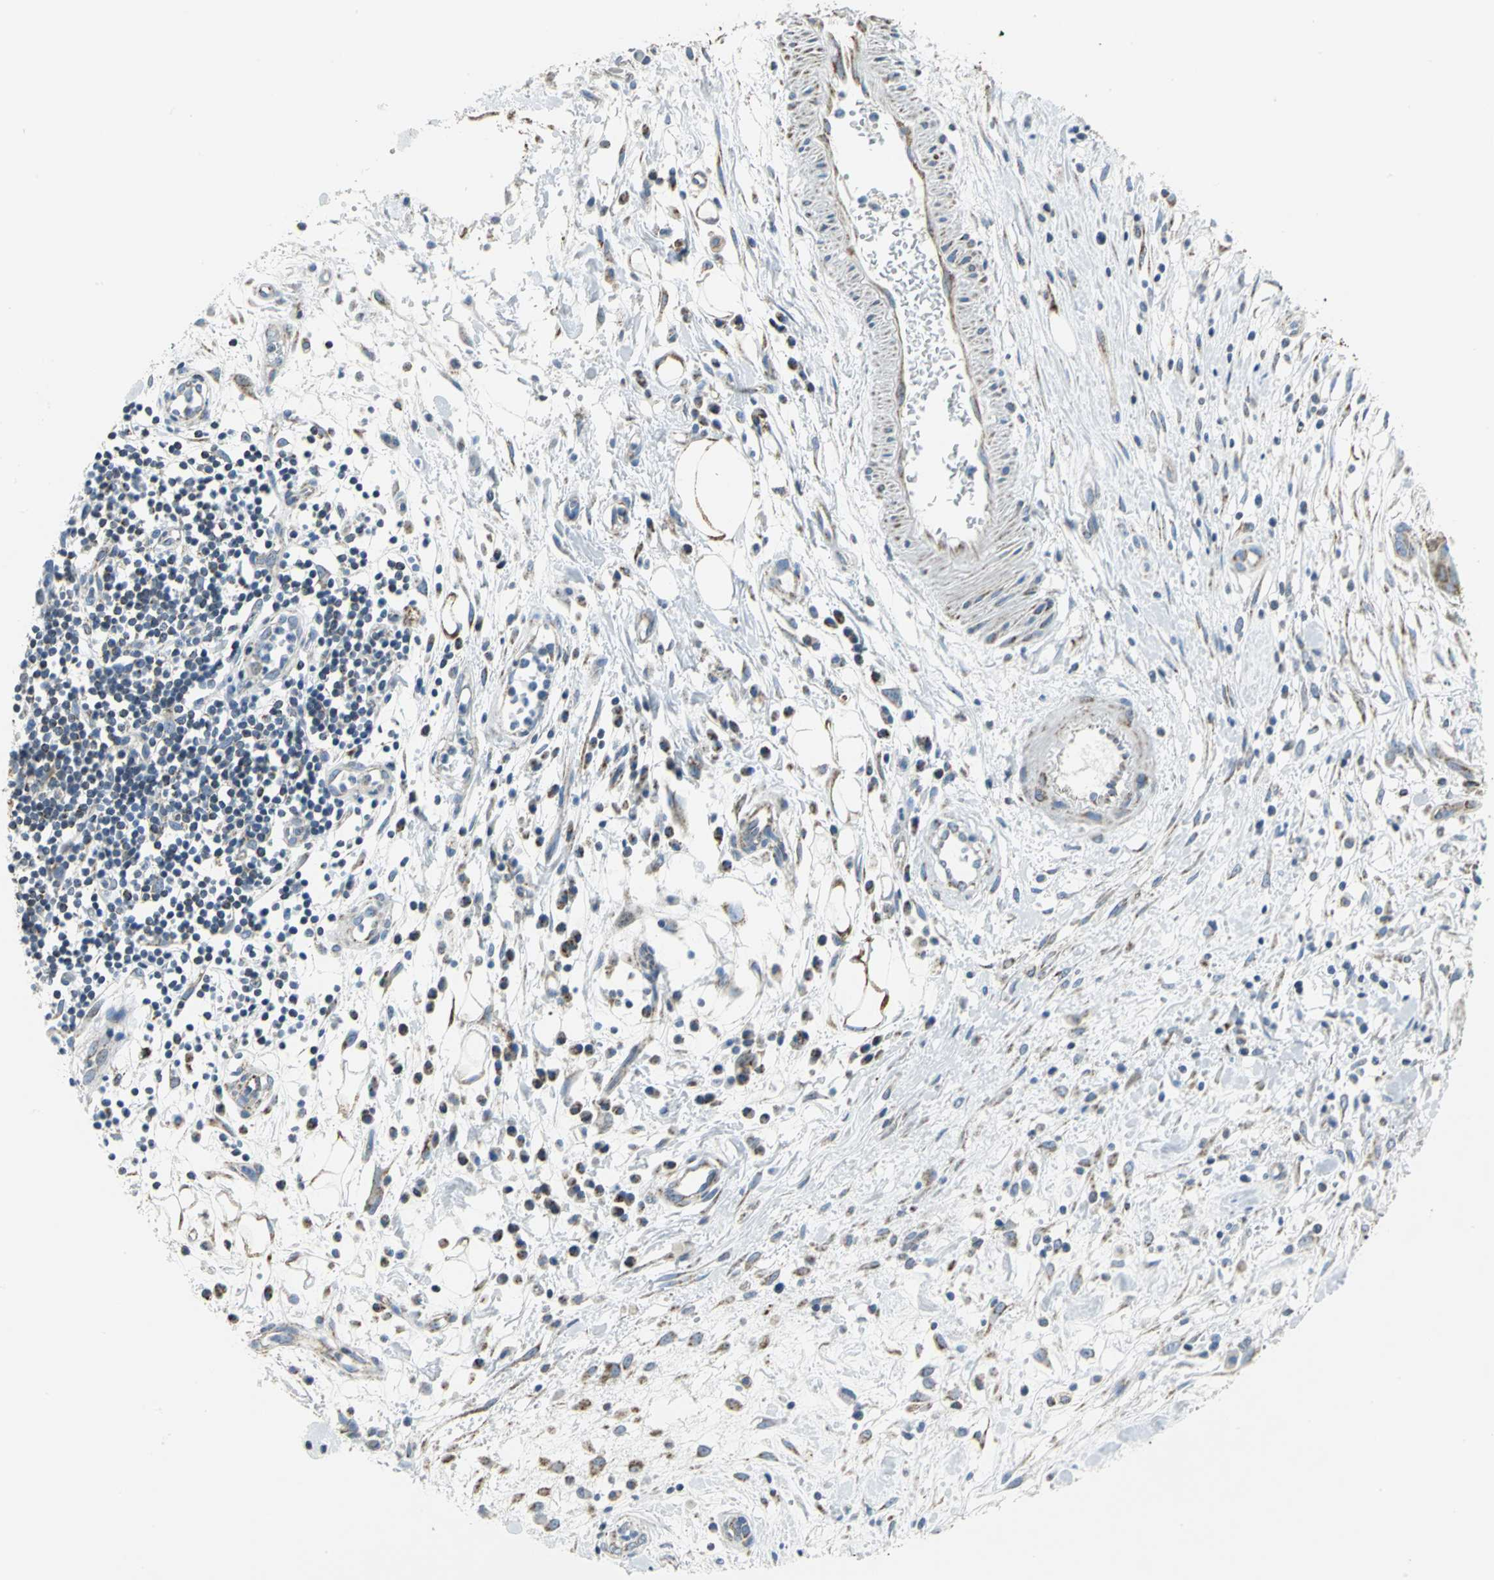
{"staining": {"intensity": "moderate", "quantity": ">75%", "location": "cytoplasmic/membranous"}, "tissue": "pancreatic cancer", "cell_type": "Tumor cells", "image_type": "cancer", "snomed": [{"axis": "morphology", "description": "Adenocarcinoma, NOS"}, {"axis": "topography", "description": "Pancreas"}], "caption": "A histopathology image of pancreatic adenocarcinoma stained for a protein demonstrates moderate cytoplasmic/membranous brown staining in tumor cells. Using DAB (3,3'-diaminobenzidine) (brown) and hematoxylin (blue) stains, captured at high magnification using brightfield microscopy.", "gene": "NTRK1", "patient": {"sex": "female", "age": 60}}